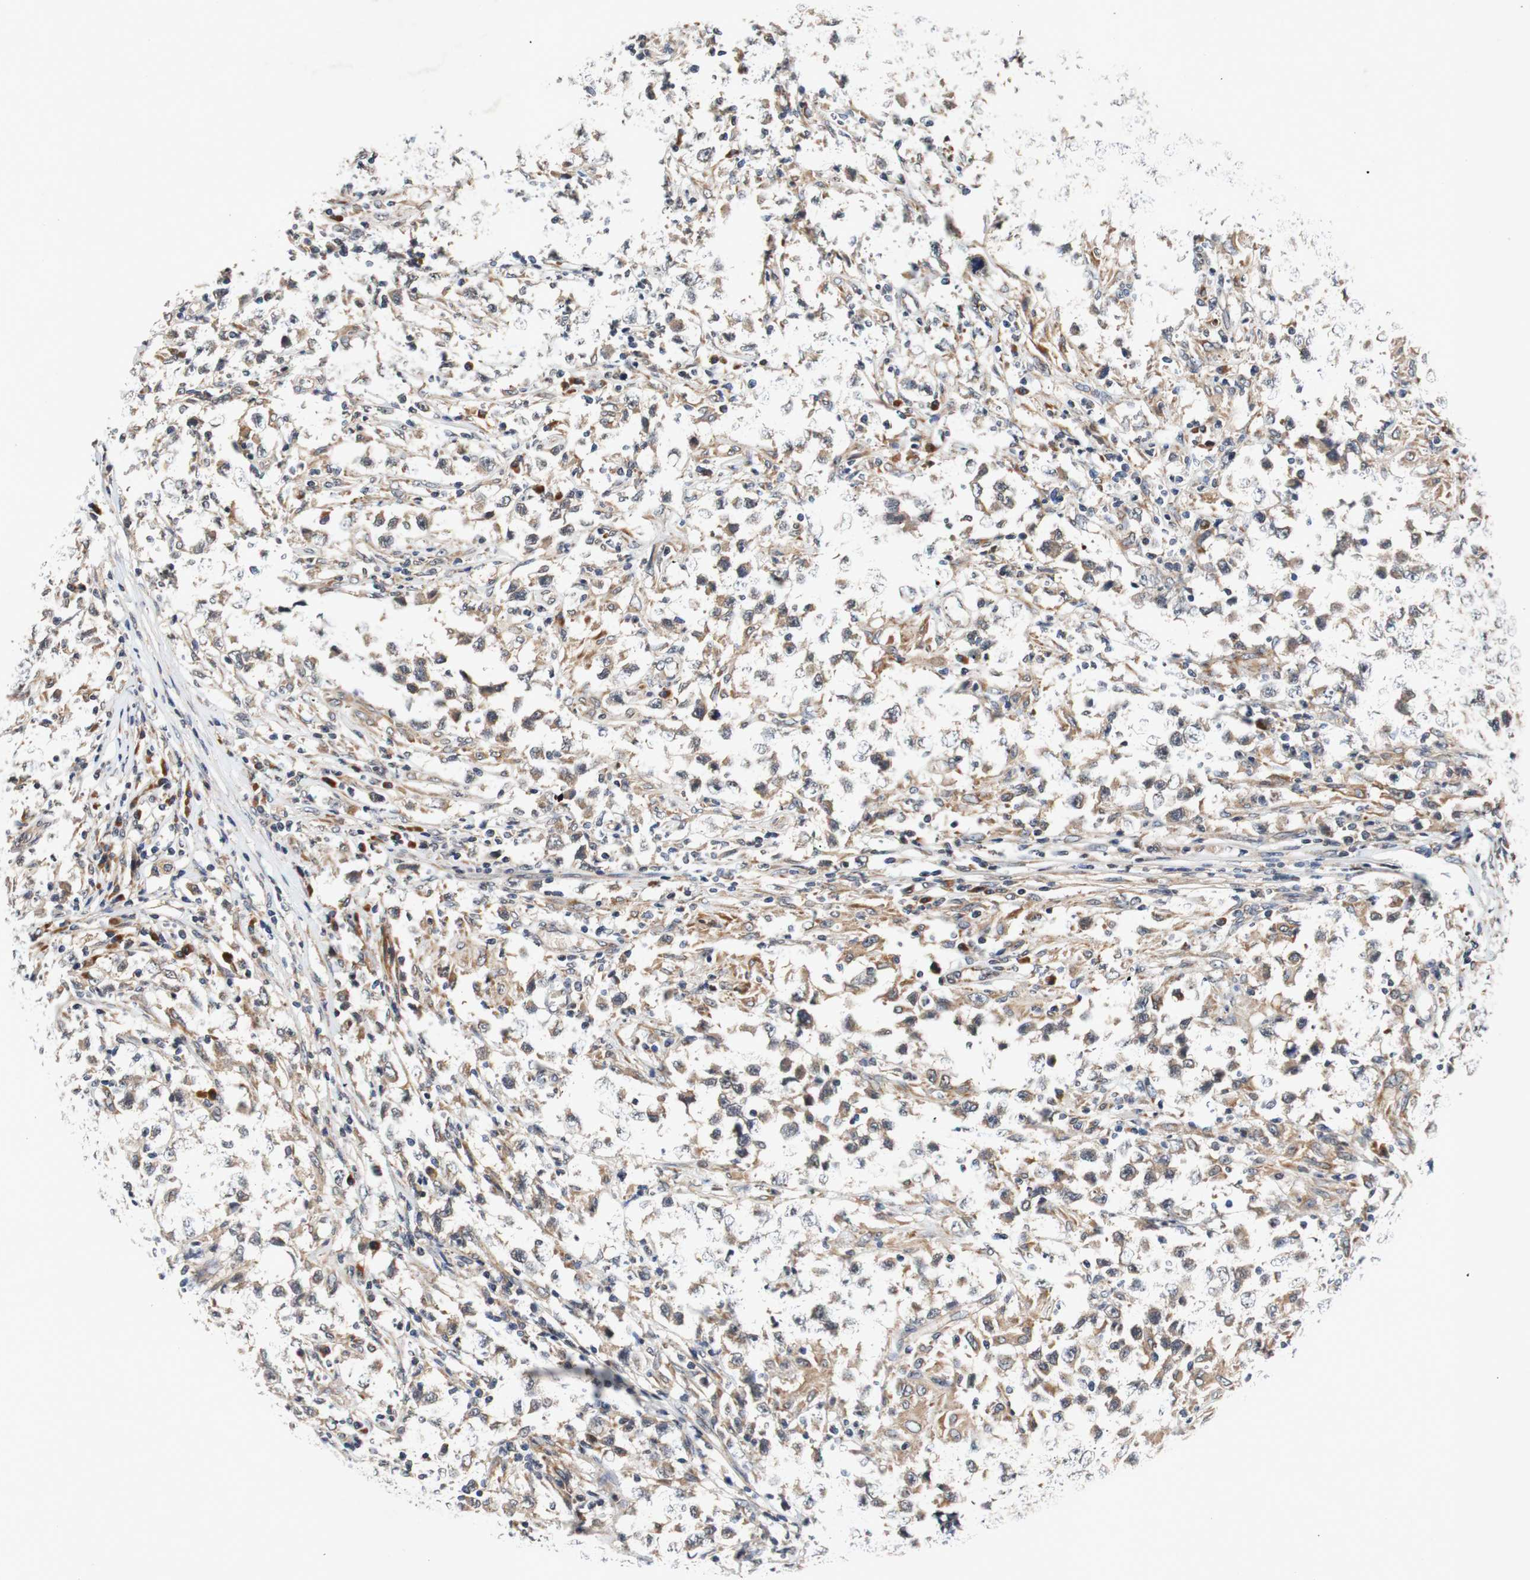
{"staining": {"intensity": "moderate", "quantity": ">75%", "location": "cytoplasmic/membranous"}, "tissue": "testis cancer", "cell_type": "Tumor cells", "image_type": "cancer", "snomed": [{"axis": "morphology", "description": "Carcinoma, Embryonal, NOS"}, {"axis": "topography", "description": "Testis"}], "caption": "Protein analysis of embryonal carcinoma (testis) tissue exhibits moderate cytoplasmic/membranous positivity in about >75% of tumor cells. (Stains: DAB in brown, nuclei in blue, Microscopy: brightfield microscopy at high magnification).", "gene": "PIN1", "patient": {"sex": "male", "age": 21}}